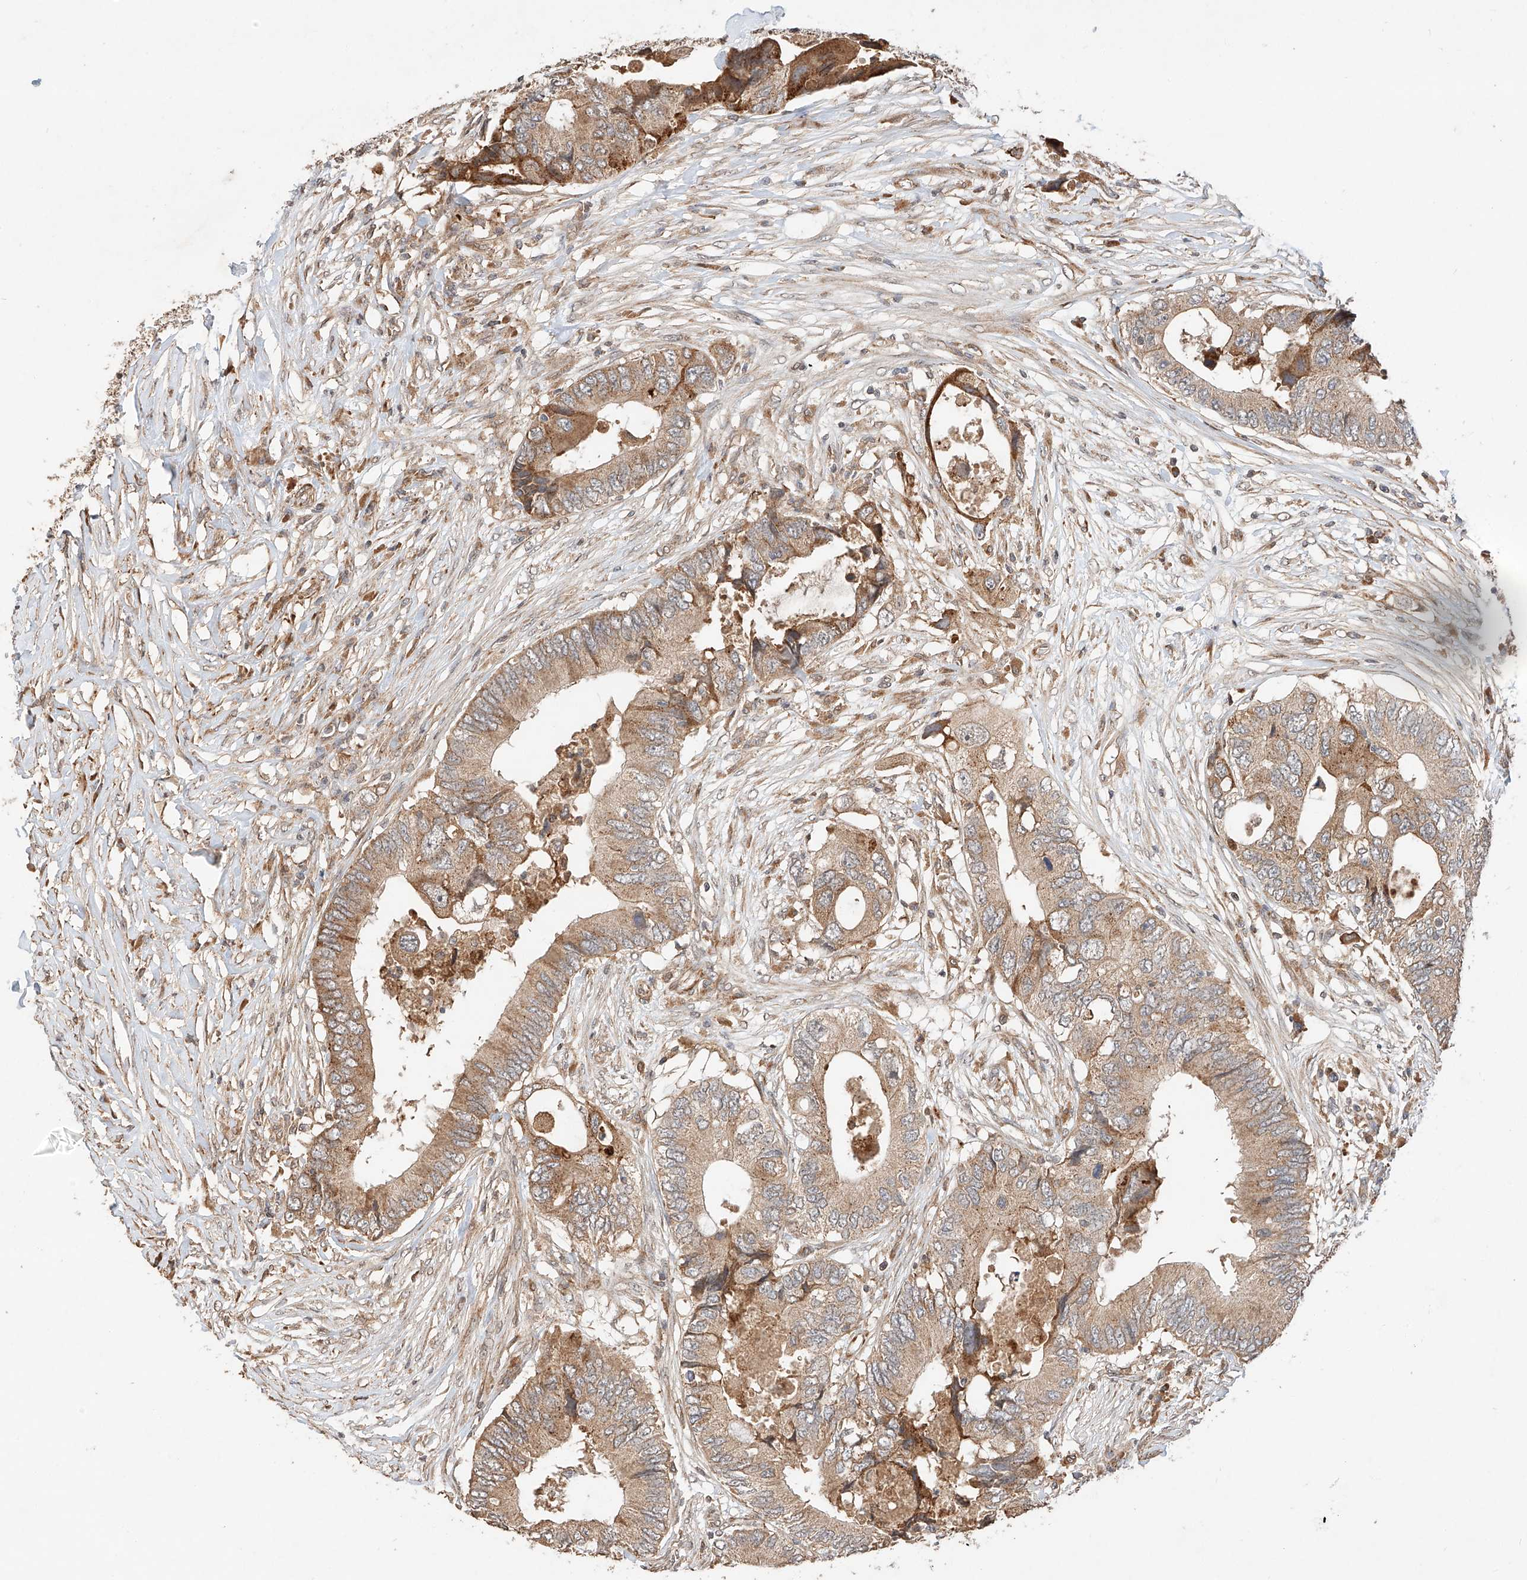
{"staining": {"intensity": "moderate", "quantity": ">75%", "location": "cytoplasmic/membranous"}, "tissue": "colorectal cancer", "cell_type": "Tumor cells", "image_type": "cancer", "snomed": [{"axis": "morphology", "description": "Adenocarcinoma, NOS"}, {"axis": "topography", "description": "Colon"}], "caption": "The image demonstrates a brown stain indicating the presence of a protein in the cytoplasmic/membranous of tumor cells in colorectal cancer (adenocarcinoma).", "gene": "SUSD6", "patient": {"sex": "male", "age": 71}}